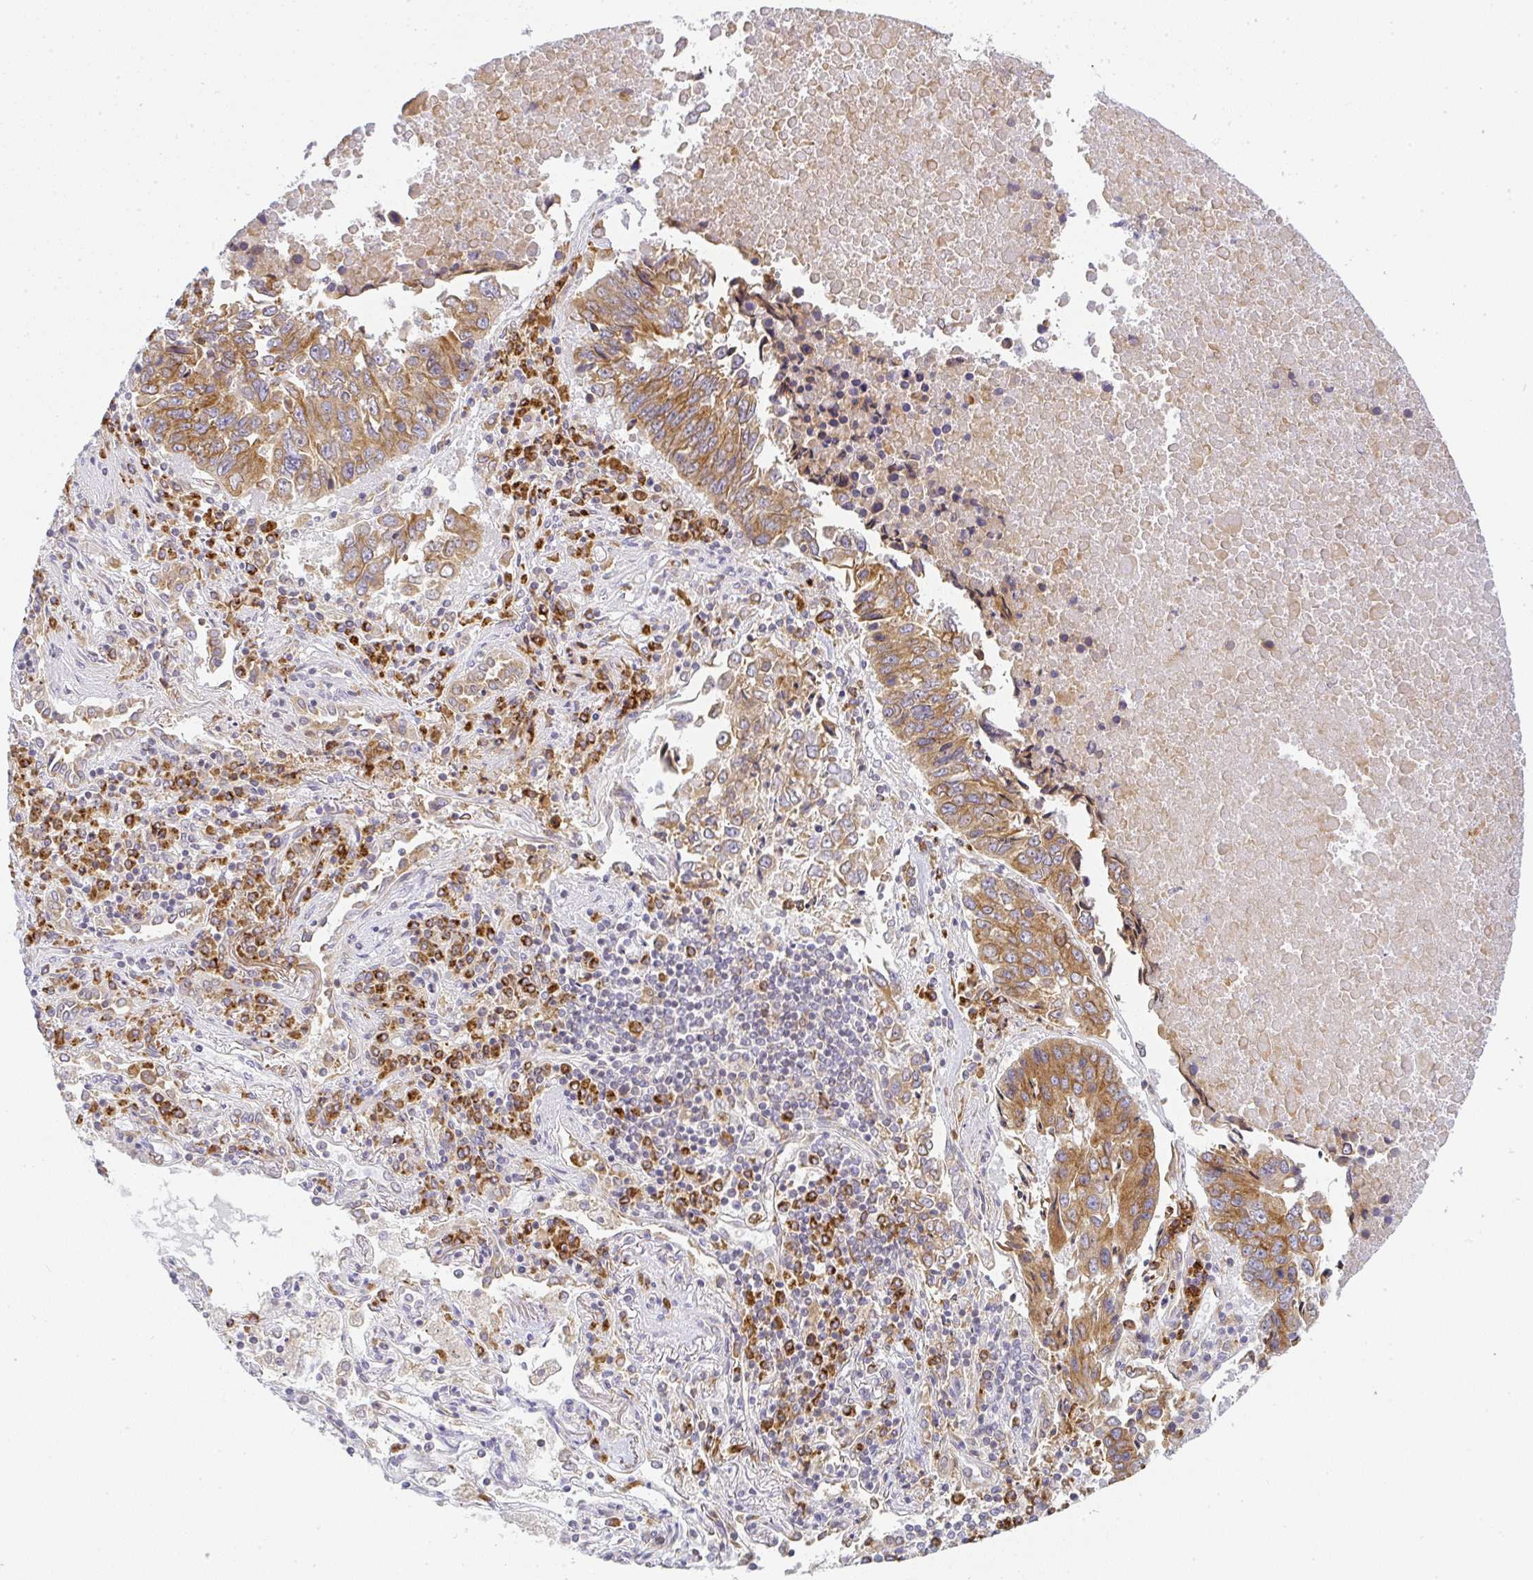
{"staining": {"intensity": "moderate", "quantity": ">75%", "location": "cytoplasmic/membranous"}, "tissue": "lung cancer", "cell_type": "Tumor cells", "image_type": "cancer", "snomed": [{"axis": "morphology", "description": "Squamous cell carcinoma, NOS"}, {"axis": "topography", "description": "Lung"}], "caption": "IHC (DAB) staining of human lung squamous cell carcinoma shows moderate cytoplasmic/membranous protein staining in approximately >75% of tumor cells. (DAB (3,3'-diaminobenzidine) IHC, brown staining for protein, blue staining for nuclei).", "gene": "DERL2", "patient": {"sex": "female", "age": 66}}